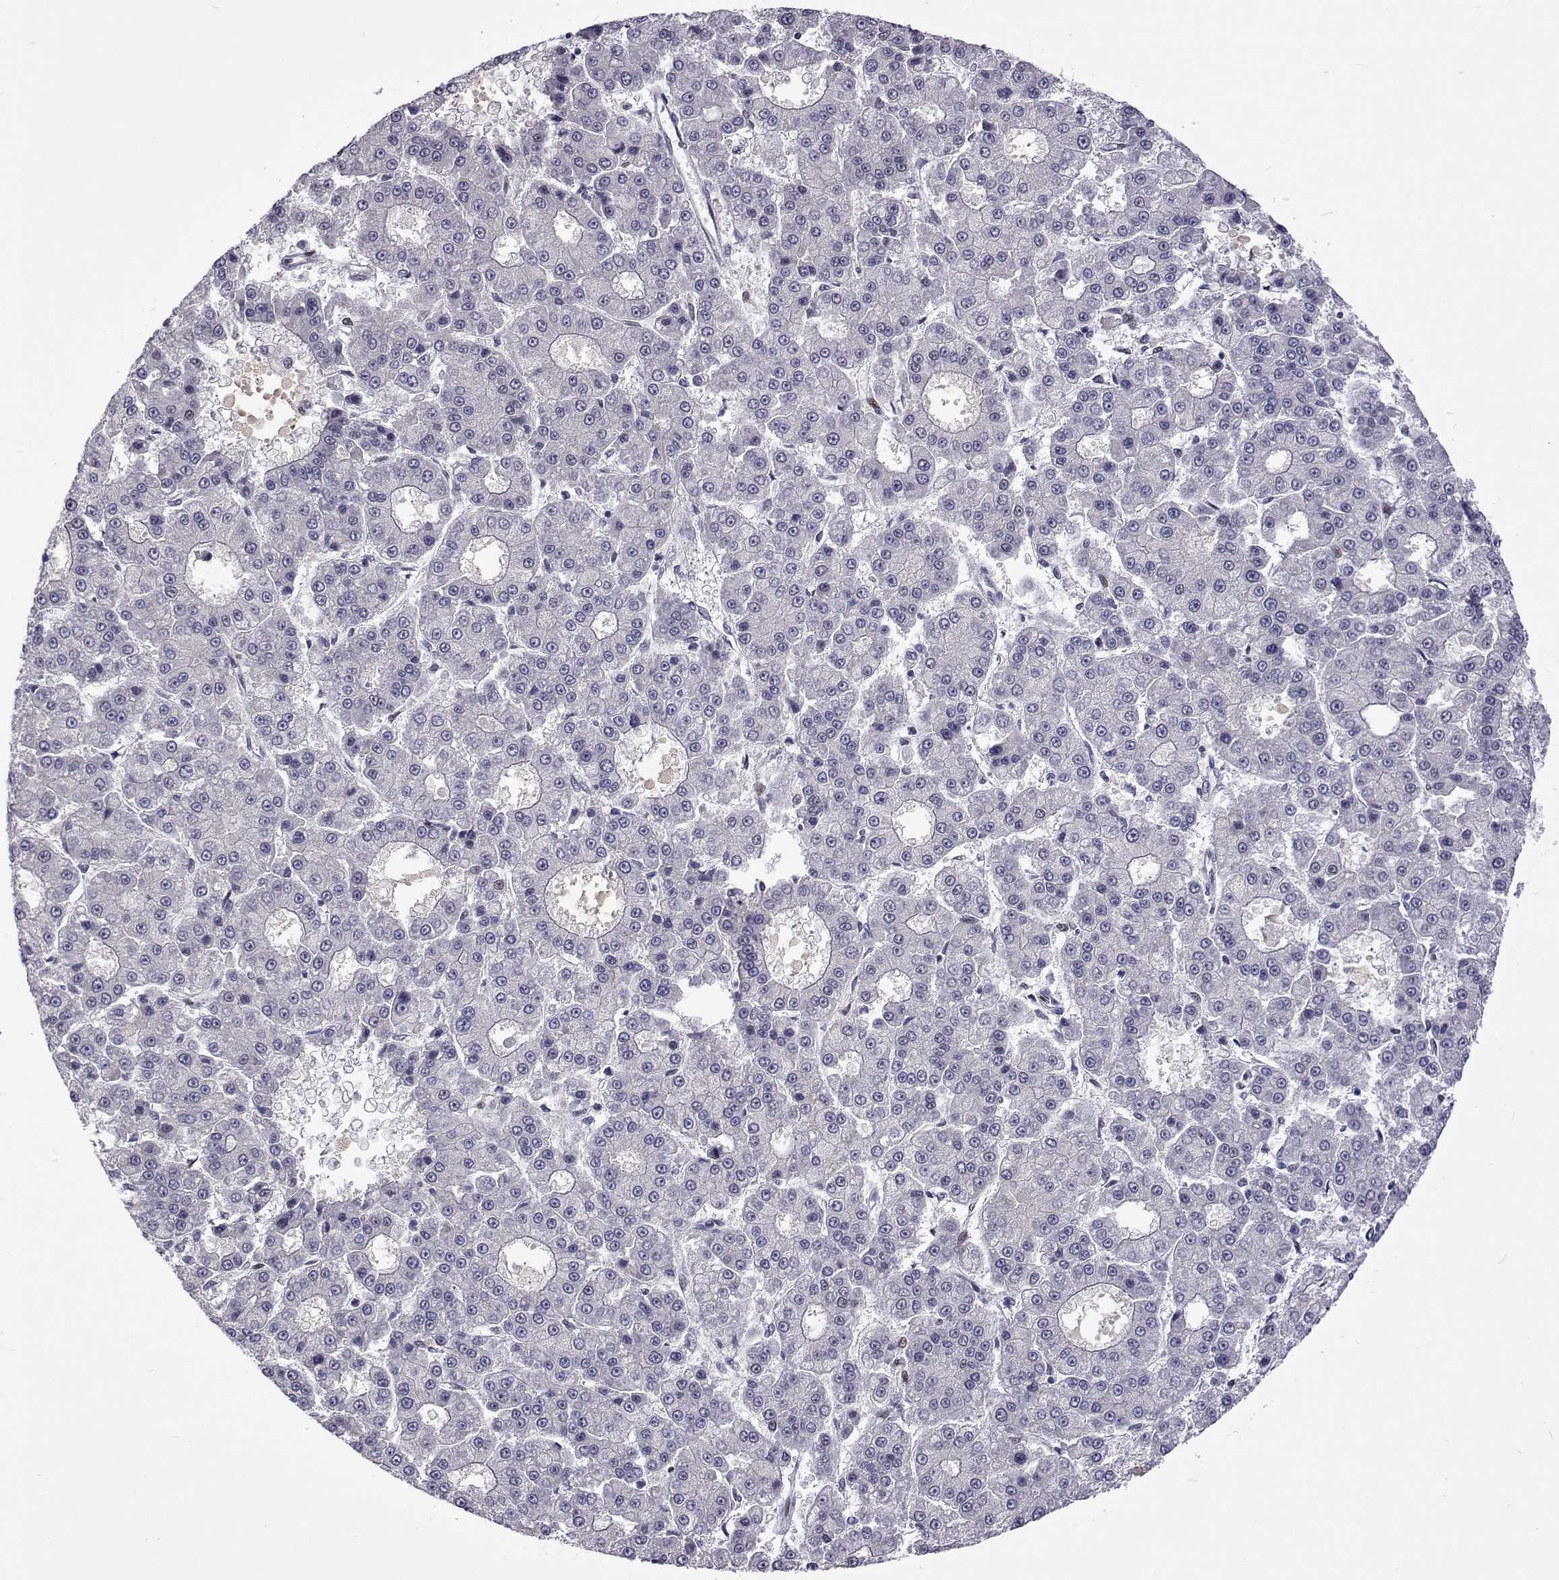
{"staining": {"intensity": "negative", "quantity": "none", "location": "none"}, "tissue": "liver cancer", "cell_type": "Tumor cells", "image_type": "cancer", "snomed": [{"axis": "morphology", "description": "Carcinoma, Hepatocellular, NOS"}, {"axis": "topography", "description": "Liver"}], "caption": "This is a micrograph of immunohistochemistry staining of liver cancer, which shows no expression in tumor cells. (DAB immunohistochemistry with hematoxylin counter stain).", "gene": "TCF15", "patient": {"sex": "male", "age": 70}}